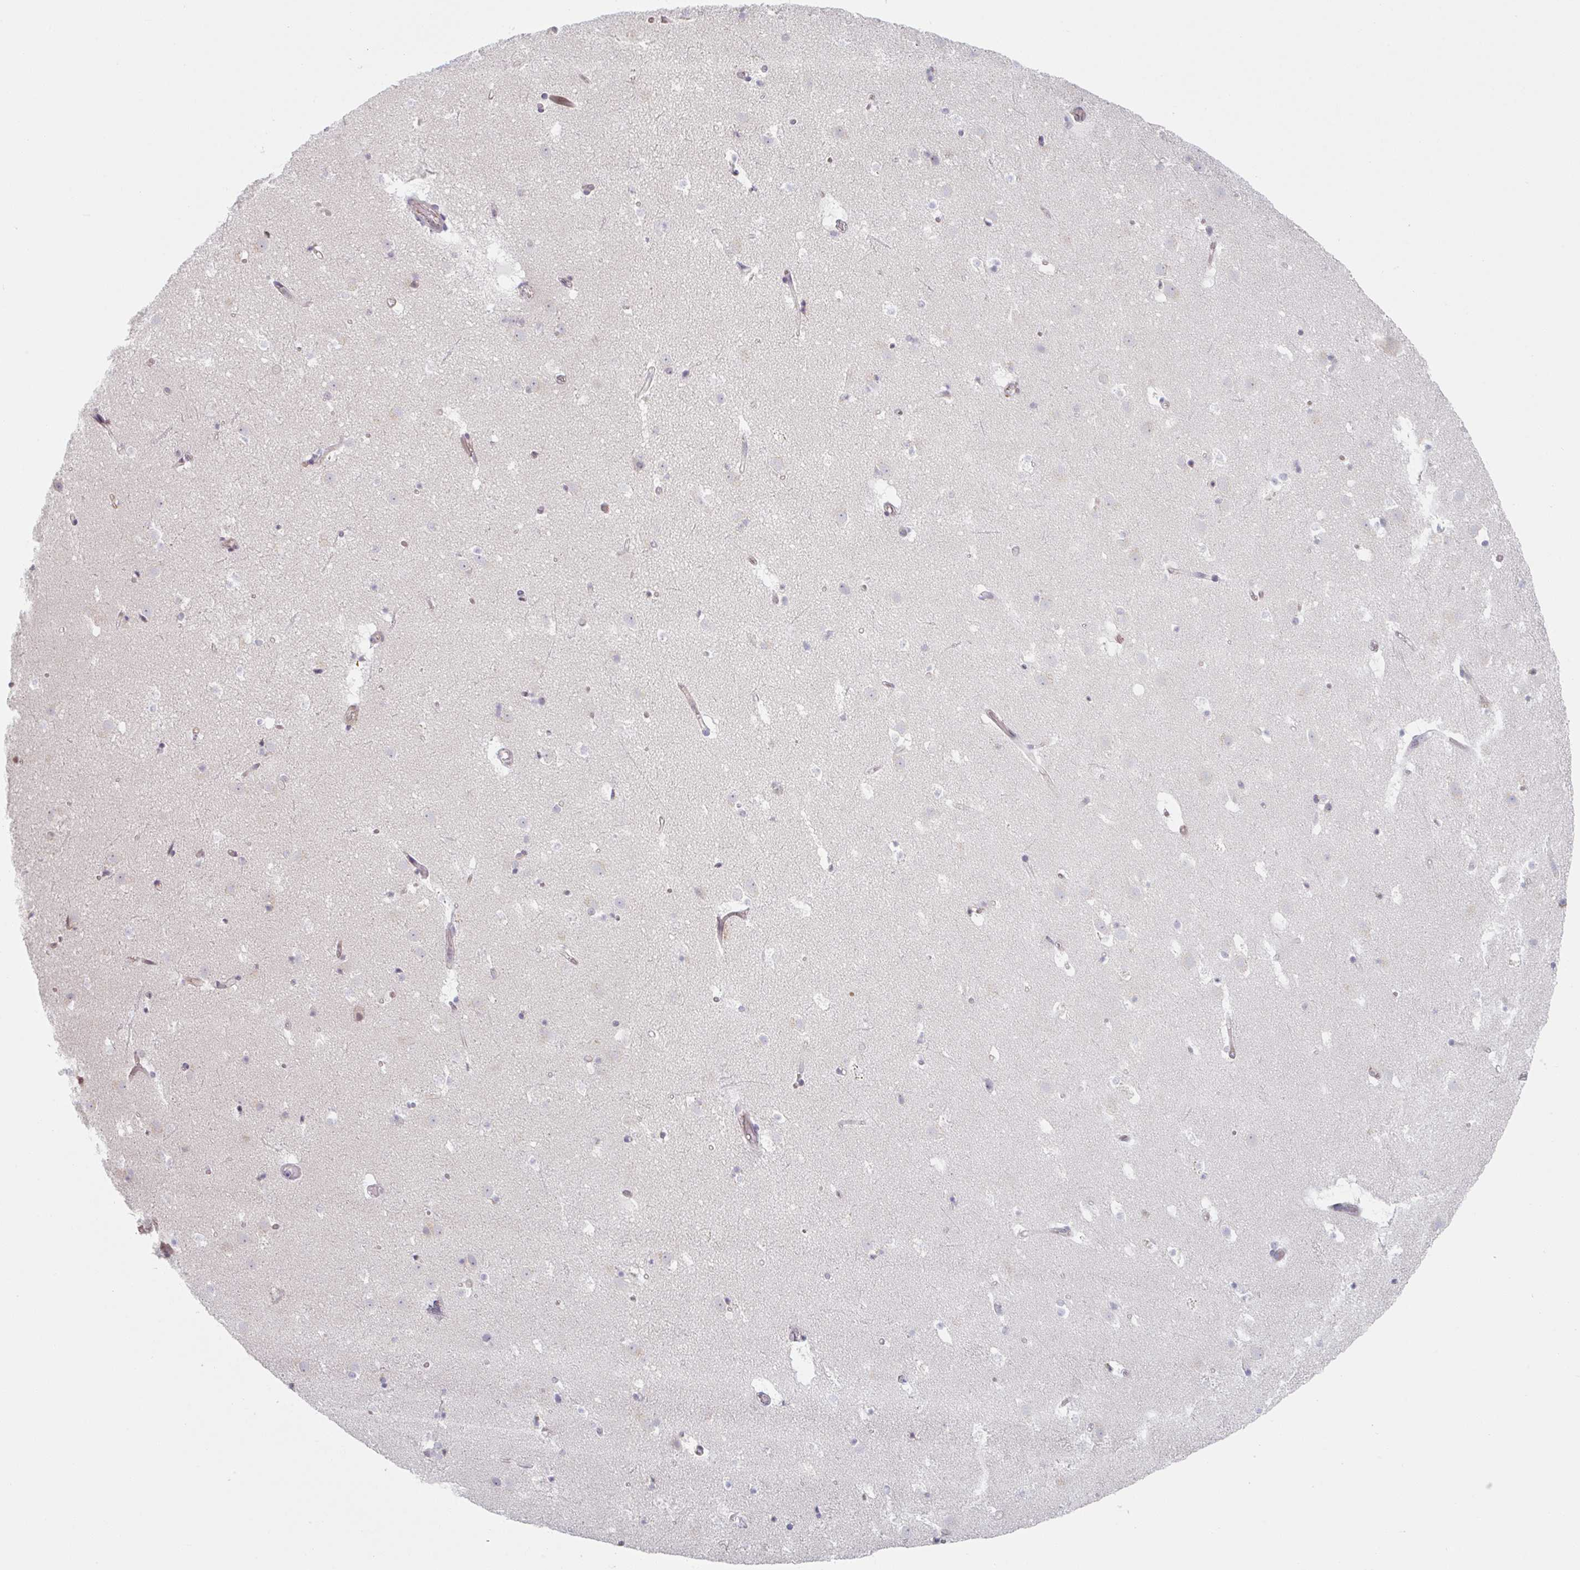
{"staining": {"intensity": "negative", "quantity": "none", "location": "none"}, "tissue": "caudate", "cell_type": "Glial cells", "image_type": "normal", "snomed": [{"axis": "morphology", "description": "Normal tissue, NOS"}, {"axis": "topography", "description": "Lateral ventricle wall"}], "caption": "The image demonstrates no staining of glial cells in unremarkable caudate.", "gene": "TRAPPC10", "patient": {"sex": "male", "age": 37}}